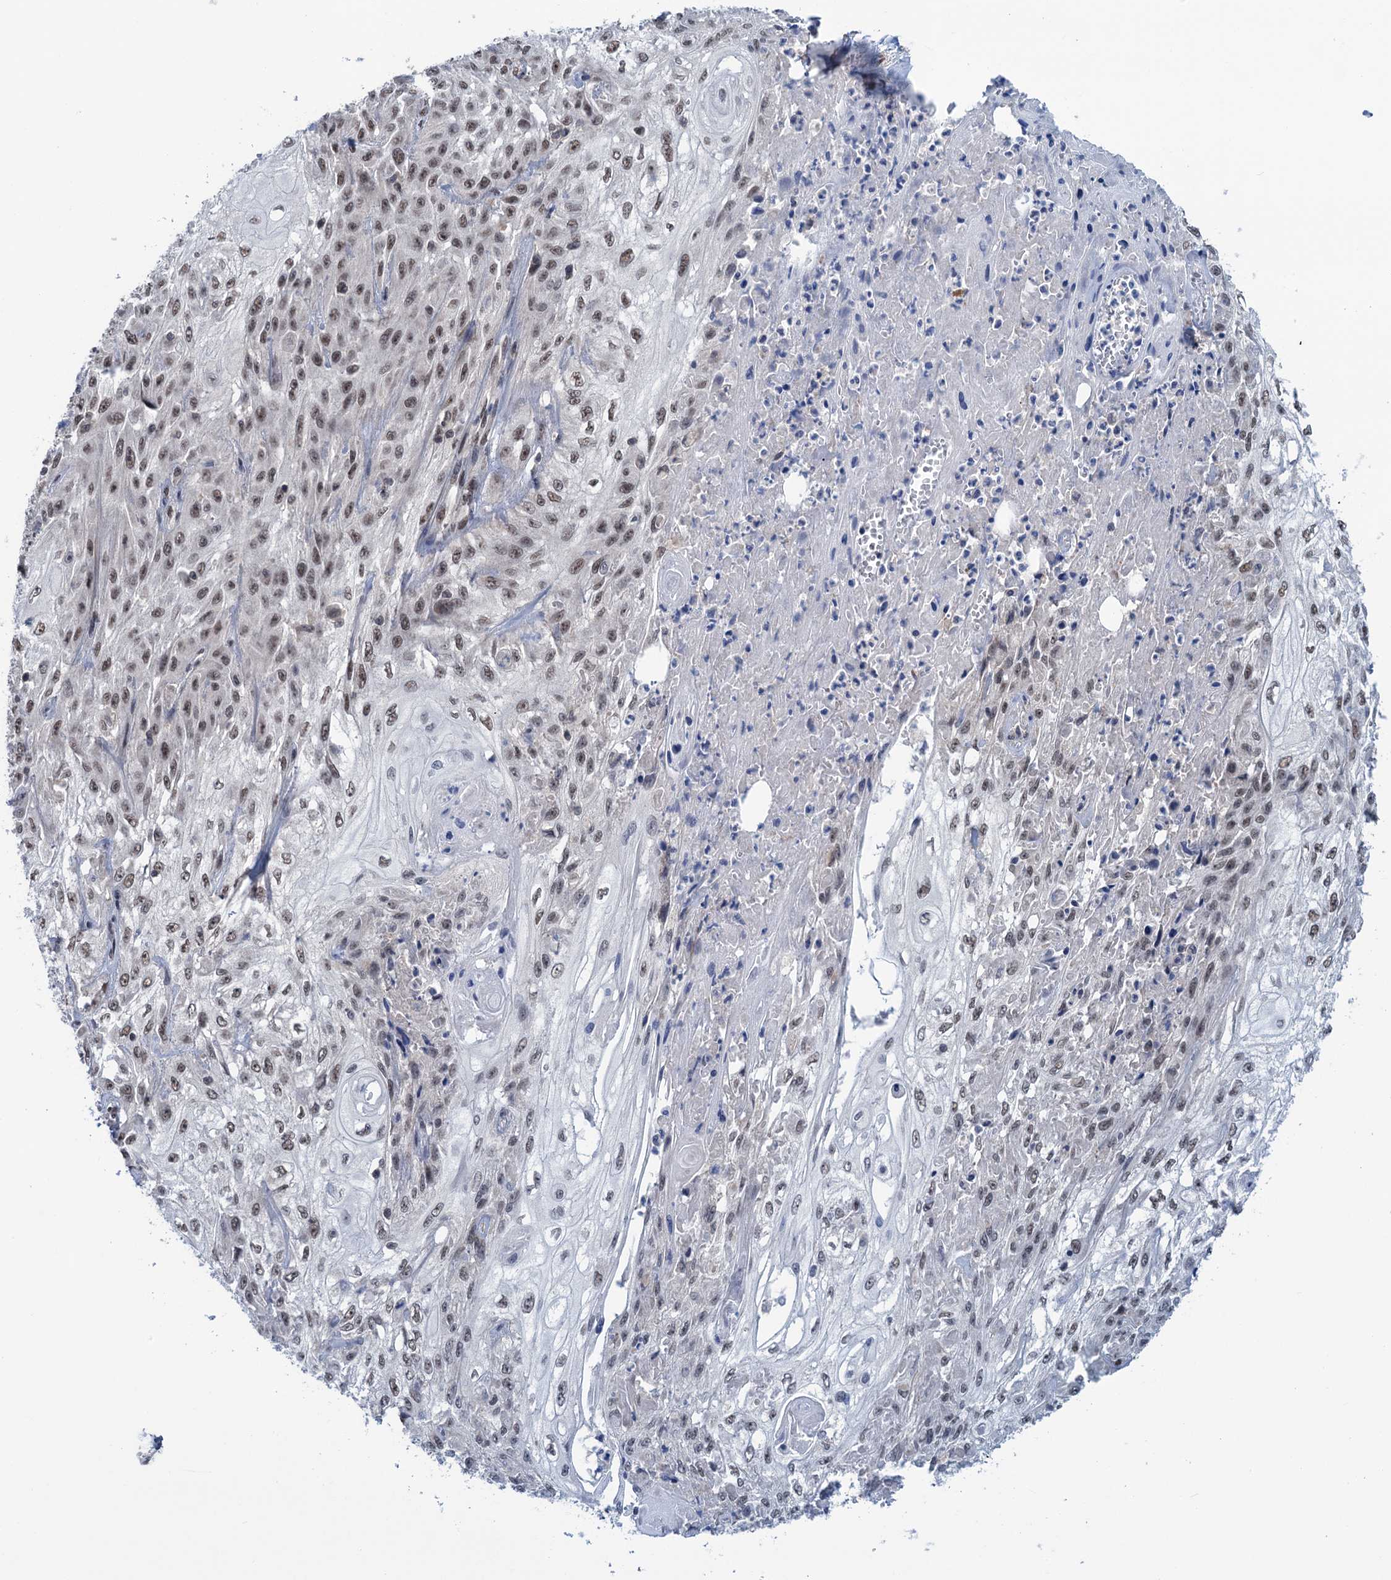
{"staining": {"intensity": "moderate", "quantity": ">75%", "location": "nuclear"}, "tissue": "skin cancer", "cell_type": "Tumor cells", "image_type": "cancer", "snomed": [{"axis": "morphology", "description": "Squamous cell carcinoma, NOS"}, {"axis": "morphology", "description": "Squamous cell carcinoma, metastatic, NOS"}, {"axis": "topography", "description": "Skin"}, {"axis": "topography", "description": "Lymph node"}], "caption": "Skin cancer was stained to show a protein in brown. There is medium levels of moderate nuclear expression in approximately >75% of tumor cells.", "gene": "SAE1", "patient": {"sex": "male", "age": 75}}